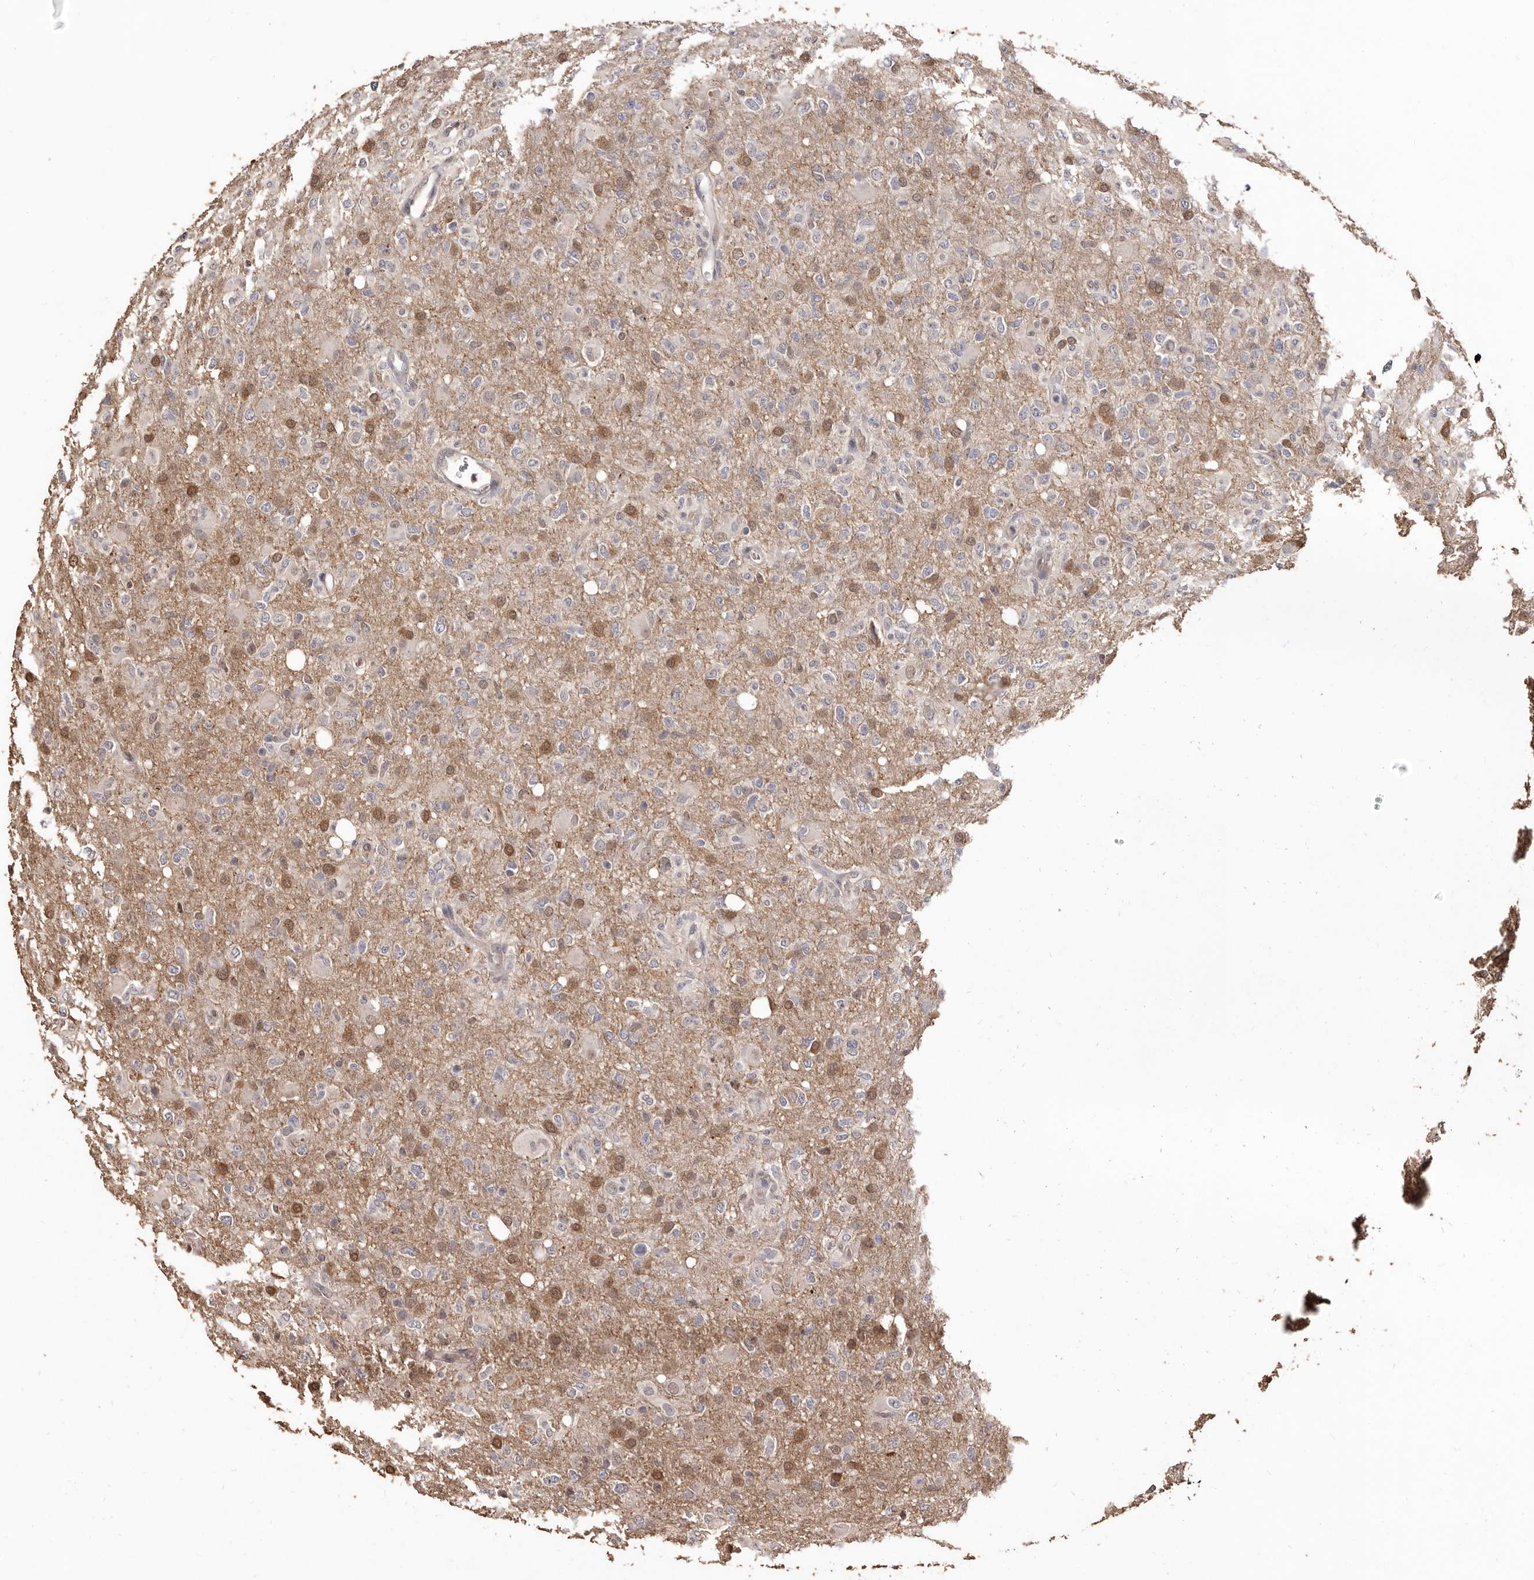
{"staining": {"intensity": "moderate", "quantity": "<25%", "location": "cytoplasmic/membranous,nuclear"}, "tissue": "glioma", "cell_type": "Tumor cells", "image_type": "cancer", "snomed": [{"axis": "morphology", "description": "Glioma, malignant, High grade"}, {"axis": "topography", "description": "Brain"}], "caption": "Protein expression analysis of glioma displays moderate cytoplasmic/membranous and nuclear staining in approximately <25% of tumor cells. (DAB IHC, brown staining for protein, blue staining for nuclei).", "gene": "INAVA", "patient": {"sex": "female", "age": 57}}